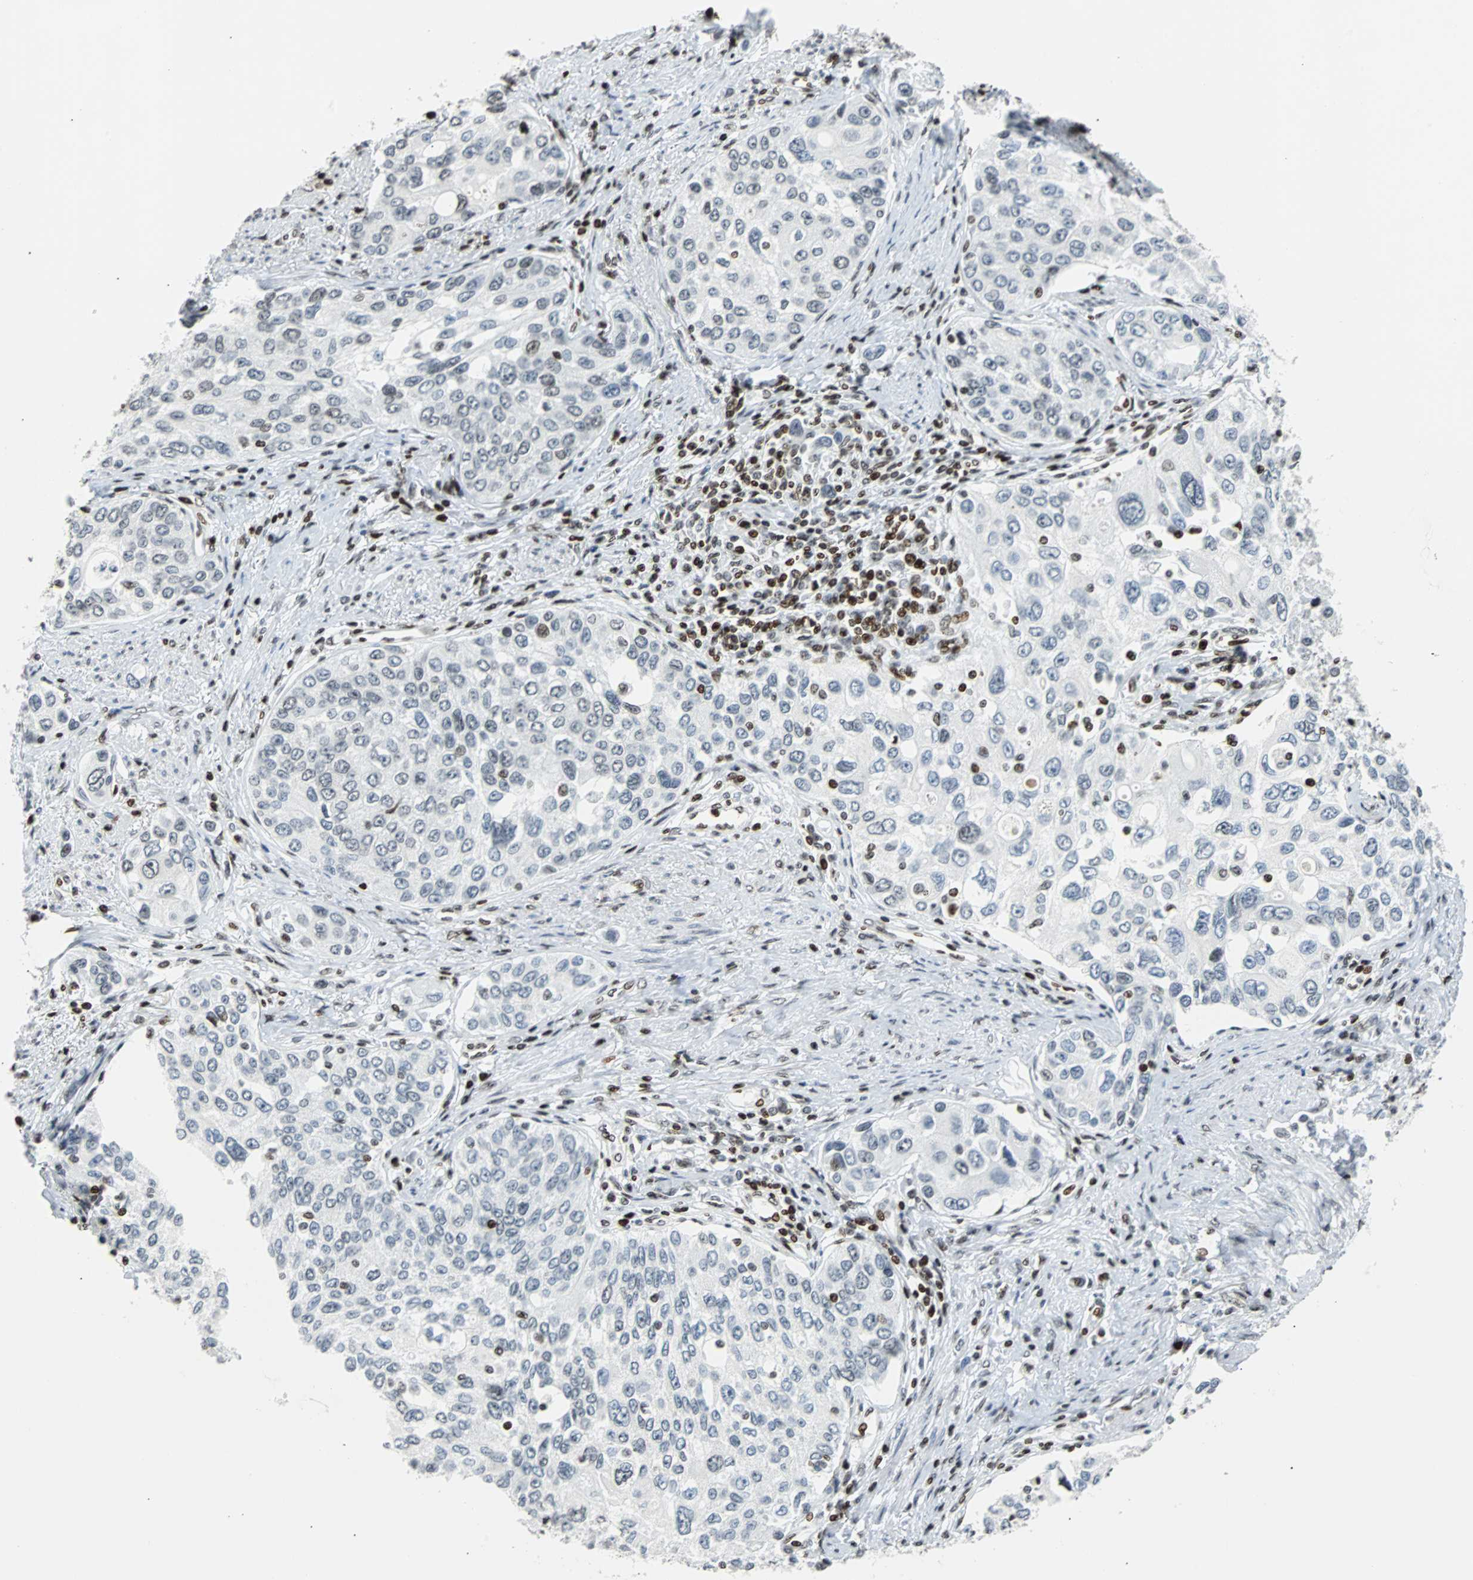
{"staining": {"intensity": "moderate", "quantity": "<25%", "location": "nuclear"}, "tissue": "urothelial cancer", "cell_type": "Tumor cells", "image_type": "cancer", "snomed": [{"axis": "morphology", "description": "Urothelial carcinoma, High grade"}, {"axis": "topography", "description": "Urinary bladder"}], "caption": "The immunohistochemical stain shows moderate nuclear expression in tumor cells of urothelial cancer tissue.", "gene": "ZNF131", "patient": {"sex": "female", "age": 56}}